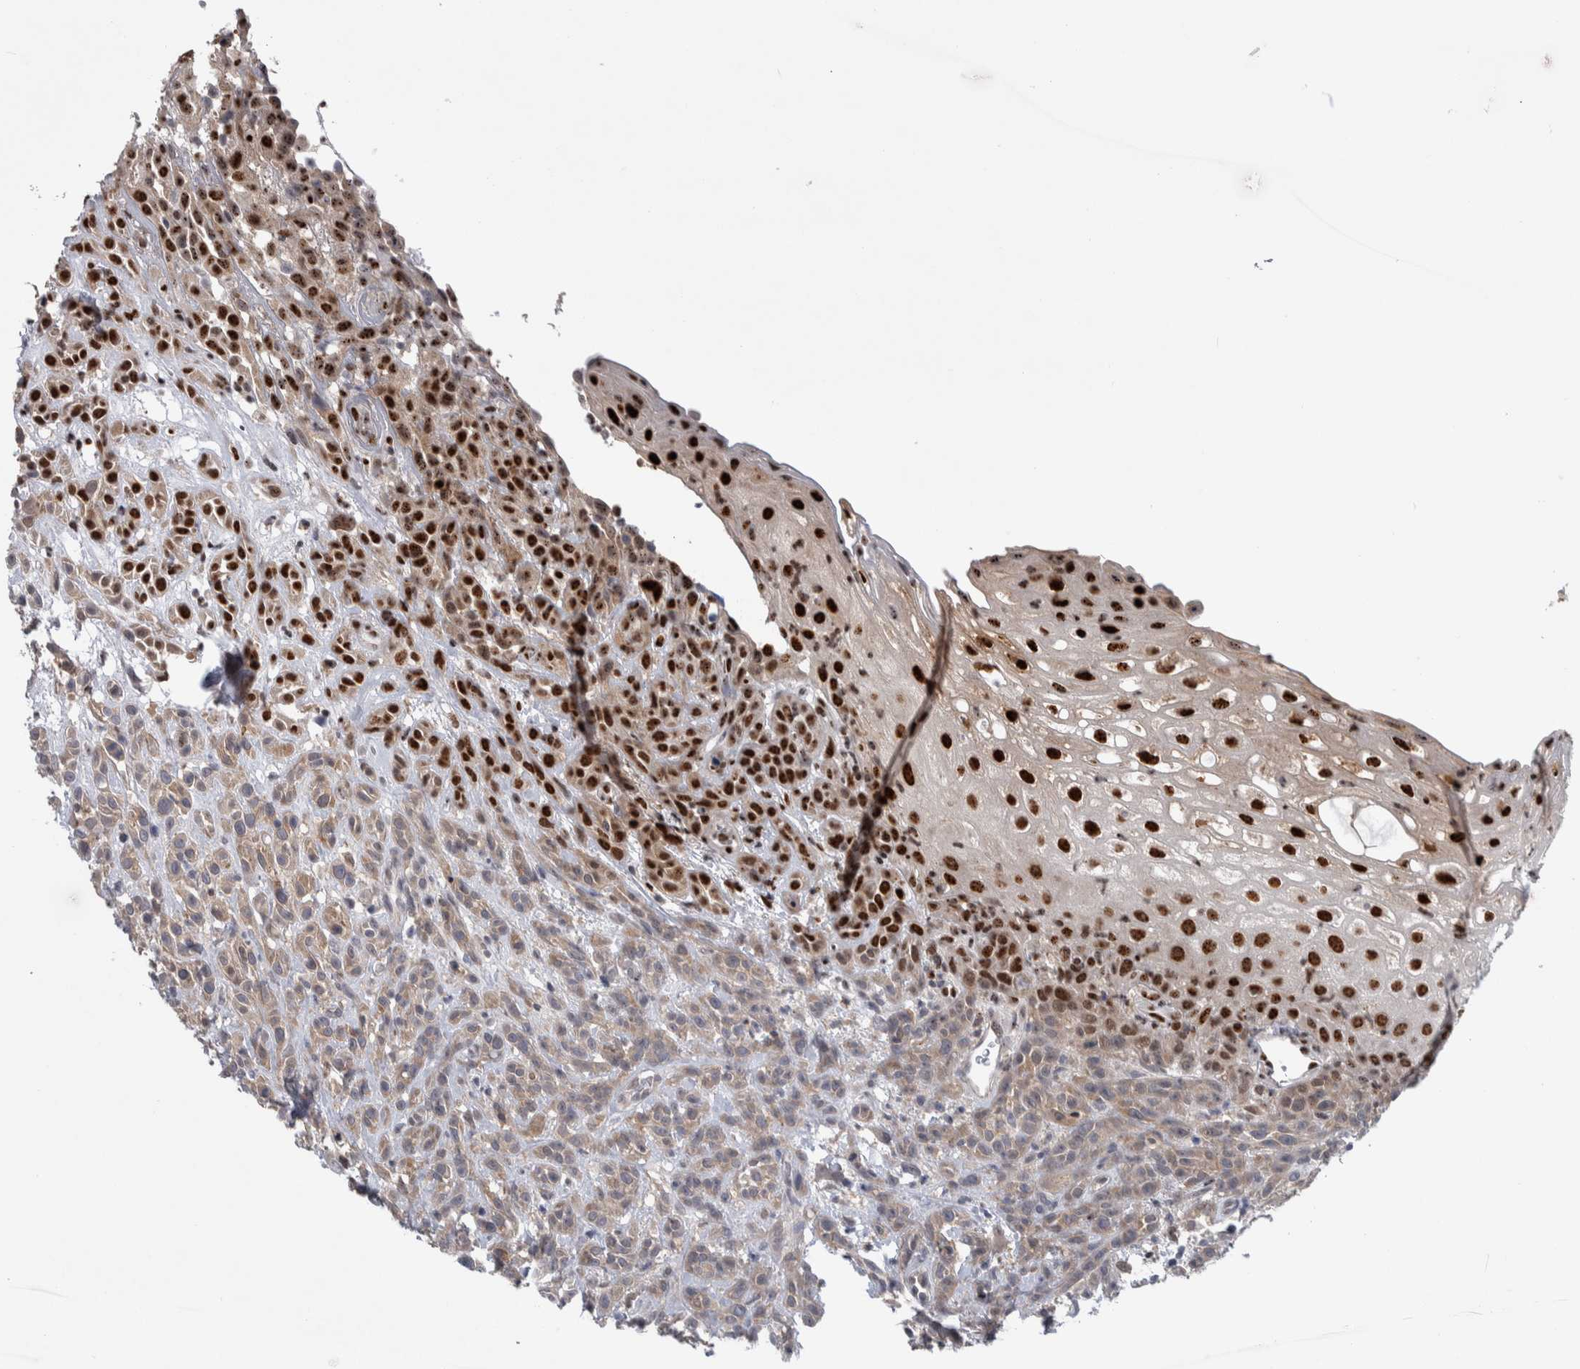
{"staining": {"intensity": "strong", "quantity": "25%-75%", "location": "cytoplasmic/membranous"}, "tissue": "head and neck cancer", "cell_type": "Tumor cells", "image_type": "cancer", "snomed": [{"axis": "morphology", "description": "Normal tissue, NOS"}, {"axis": "morphology", "description": "Squamous cell carcinoma, NOS"}, {"axis": "topography", "description": "Cartilage tissue"}, {"axis": "topography", "description": "Head-Neck"}], "caption": "A brown stain shows strong cytoplasmic/membranous positivity of a protein in head and neck cancer tumor cells.", "gene": "TAX1BP1", "patient": {"sex": "male", "age": 62}}